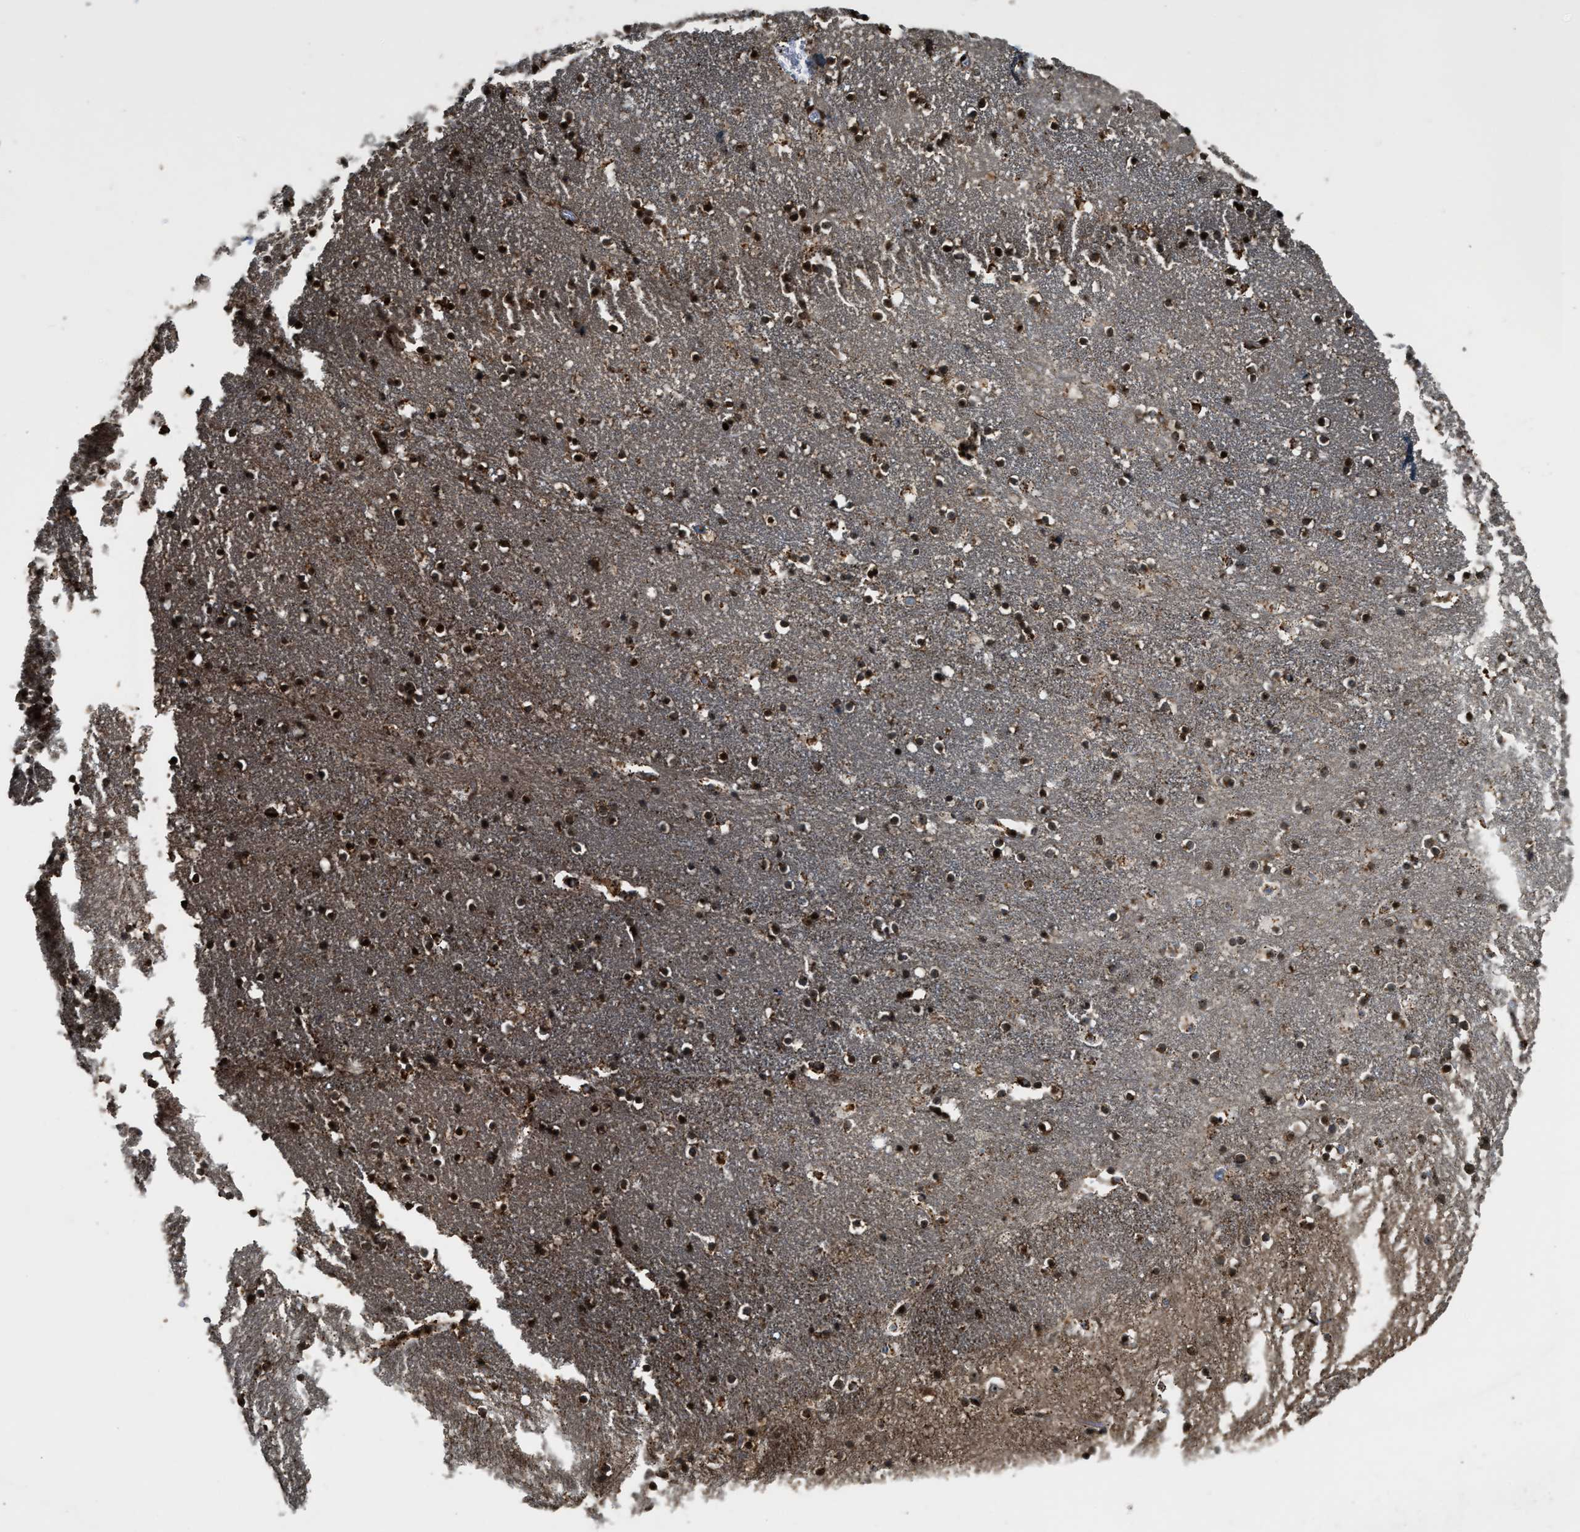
{"staining": {"intensity": "strong", "quantity": ">75%", "location": "nuclear"}, "tissue": "caudate", "cell_type": "Glial cells", "image_type": "normal", "snomed": [{"axis": "morphology", "description": "Normal tissue, NOS"}, {"axis": "topography", "description": "Lateral ventricle wall"}], "caption": "A photomicrograph of caudate stained for a protein exhibits strong nuclear brown staining in glial cells. The staining is performed using DAB (3,3'-diaminobenzidine) brown chromogen to label protein expression. The nuclei are counter-stained blue using hematoxylin.", "gene": "ZNF687", "patient": {"sex": "male", "age": 45}}